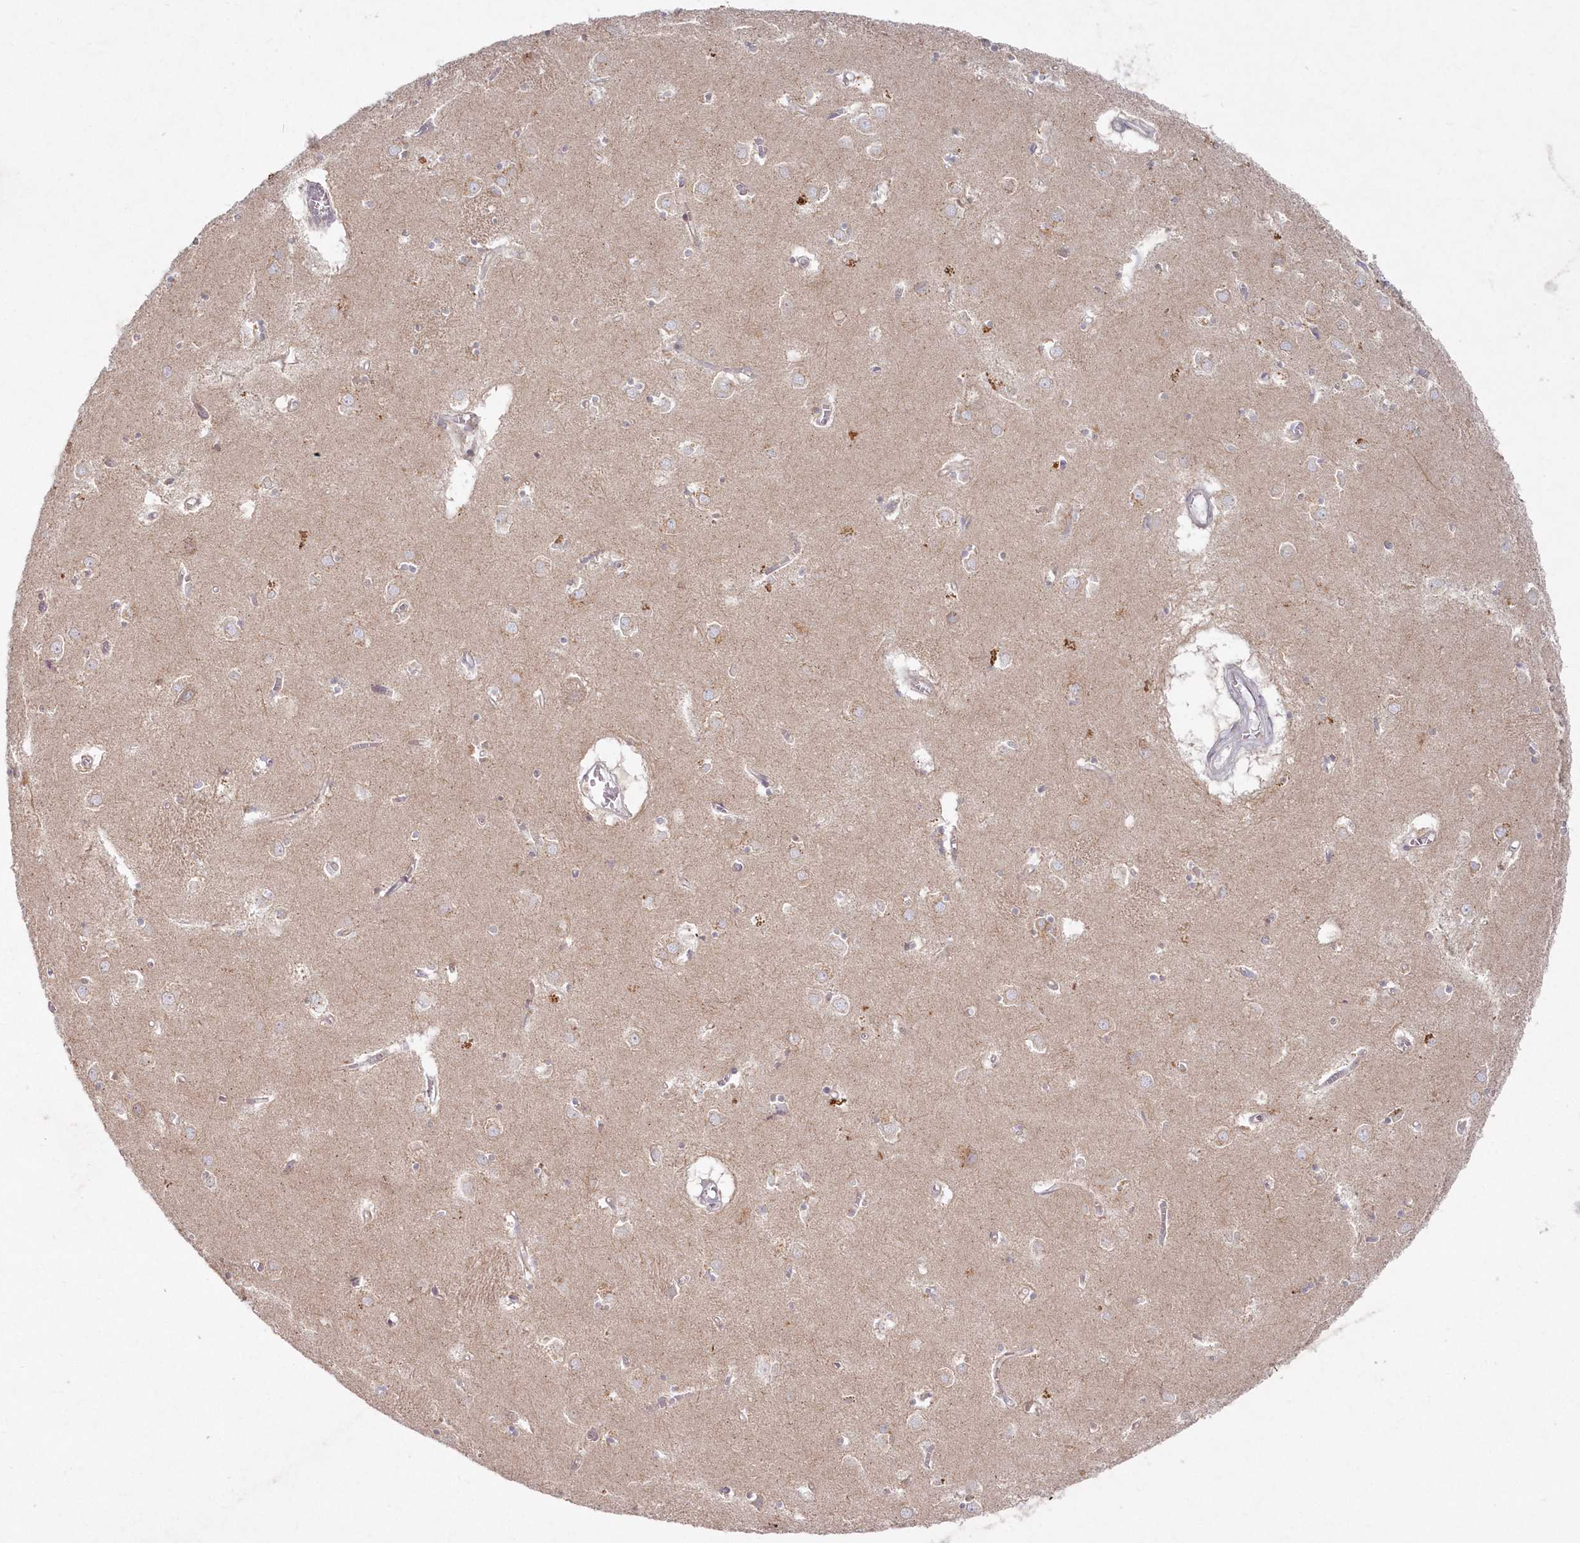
{"staining": {"intensity": "weak", "quantity": "<25%", "location": "cytoplasmic/membranous"}, "tissue": "caudate", "cell_type": "Glial cells", "image_type": "normal", "snomed": [{"axis": "morphology", "description": "Normal tissue, NOS"}, {"axis": "topography", "description": "Lateral ventricle wall"}], "caption": "An IHC micrograph of unremarkable caudate is shown. There is no staining in glial cells of caudate. The staining was performed using DAB (3,3'-diaminobenzidine) to visualize the protein expression in brown, while the nuclei were stained in blue with hematoxylin (Magnification: 20x).", "gene": "ARSB", "patient": {"sex": "male", "age": 70}}